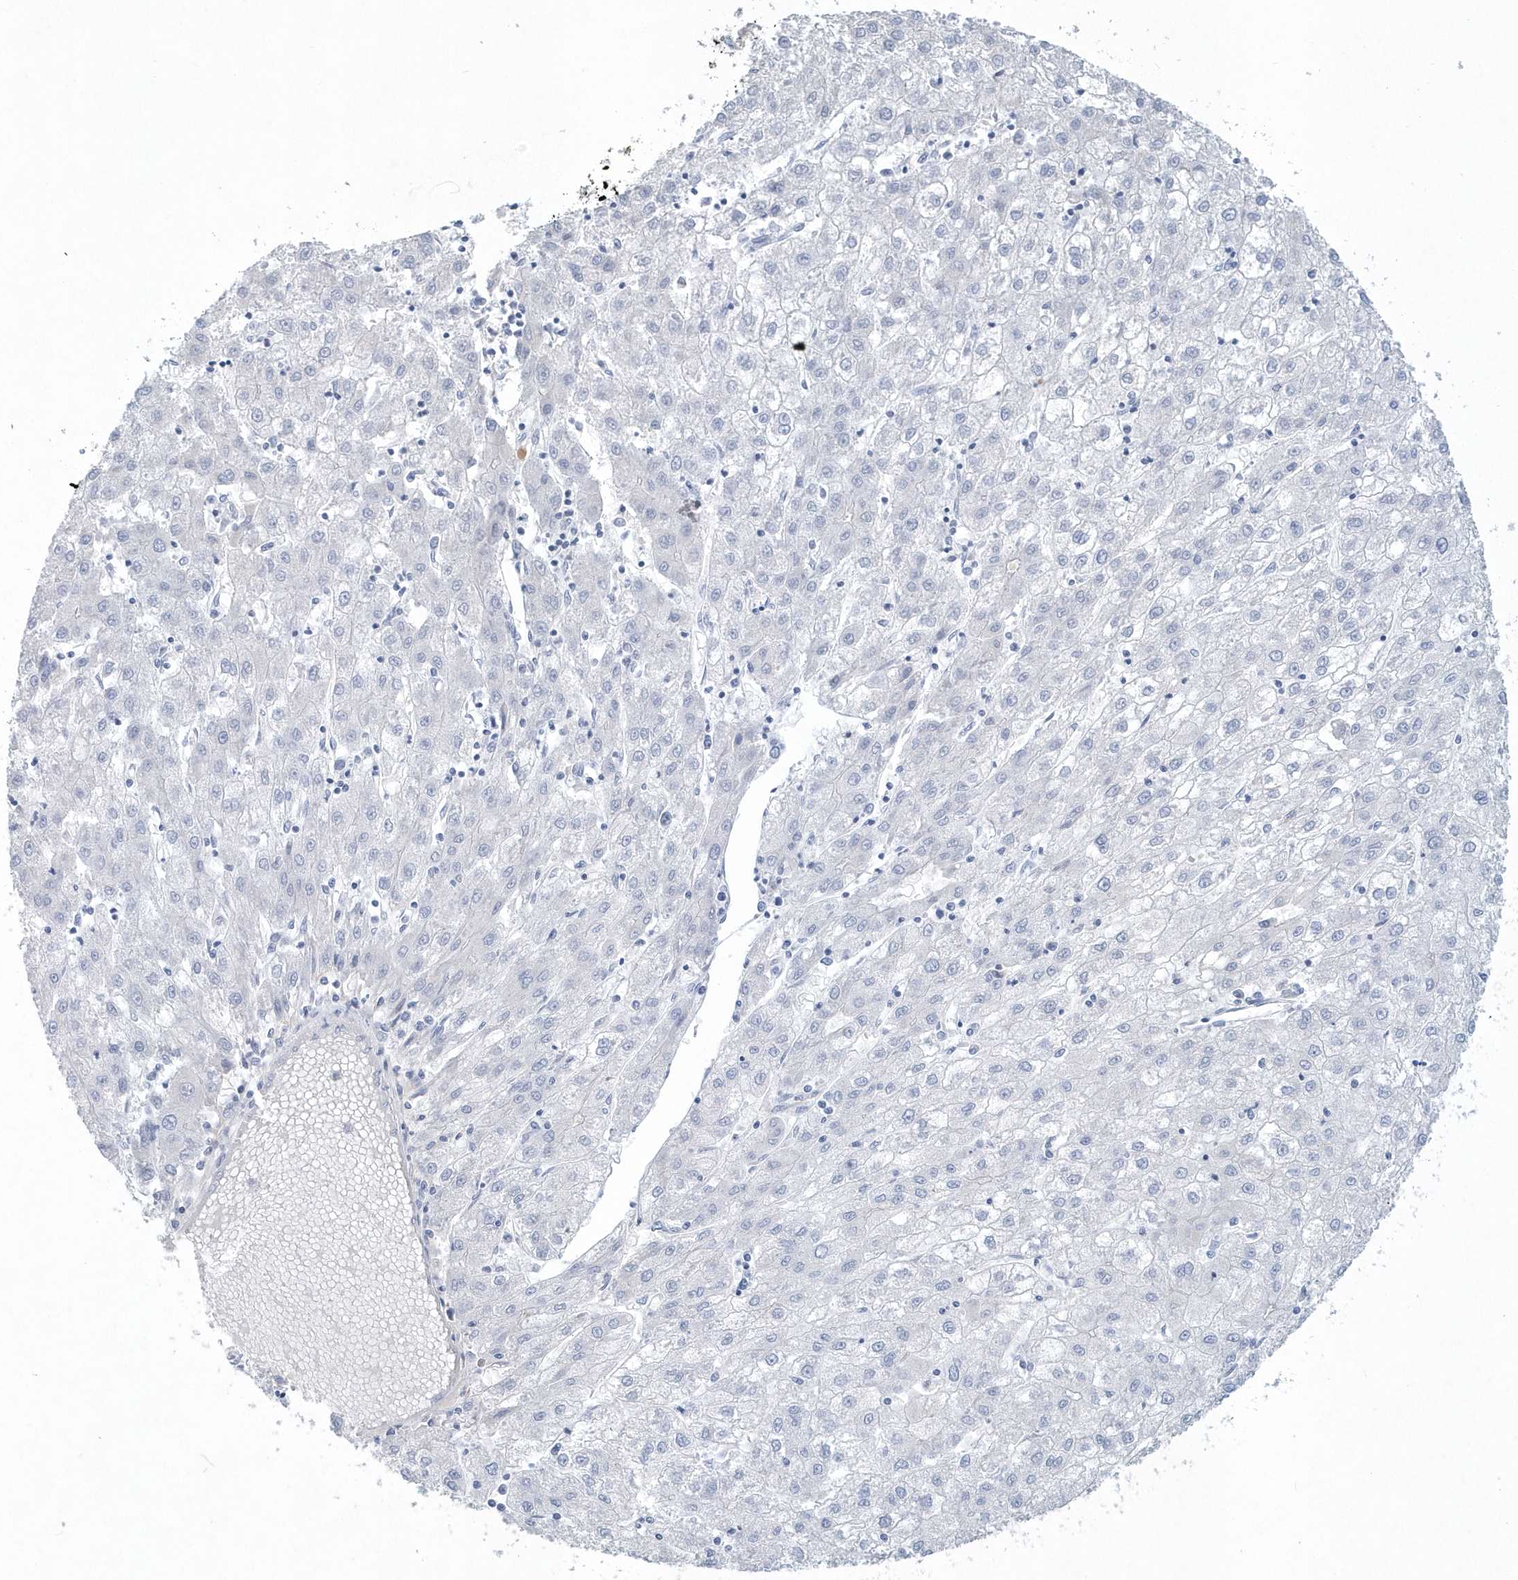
{"staining": {"intensity": "negative", "quantity": "none", "location": "none"}, "tissue": "liver cancer", "cell_type": "Tumor cells", "image_type": "cancer", "snomed": [{"axis": "morphology", "description": "Carcinoma, Hepatocellular, NOS"}, {"axis": "topography", "description": "Liver"}], "caption": "Protein analysis of liver hepatocellular carcinoma displays no significant positivity in tumor cells. Nuclei are stained in blue.", "gene": "SPATA18", "patient": {"sex": "male", "age": 72}}